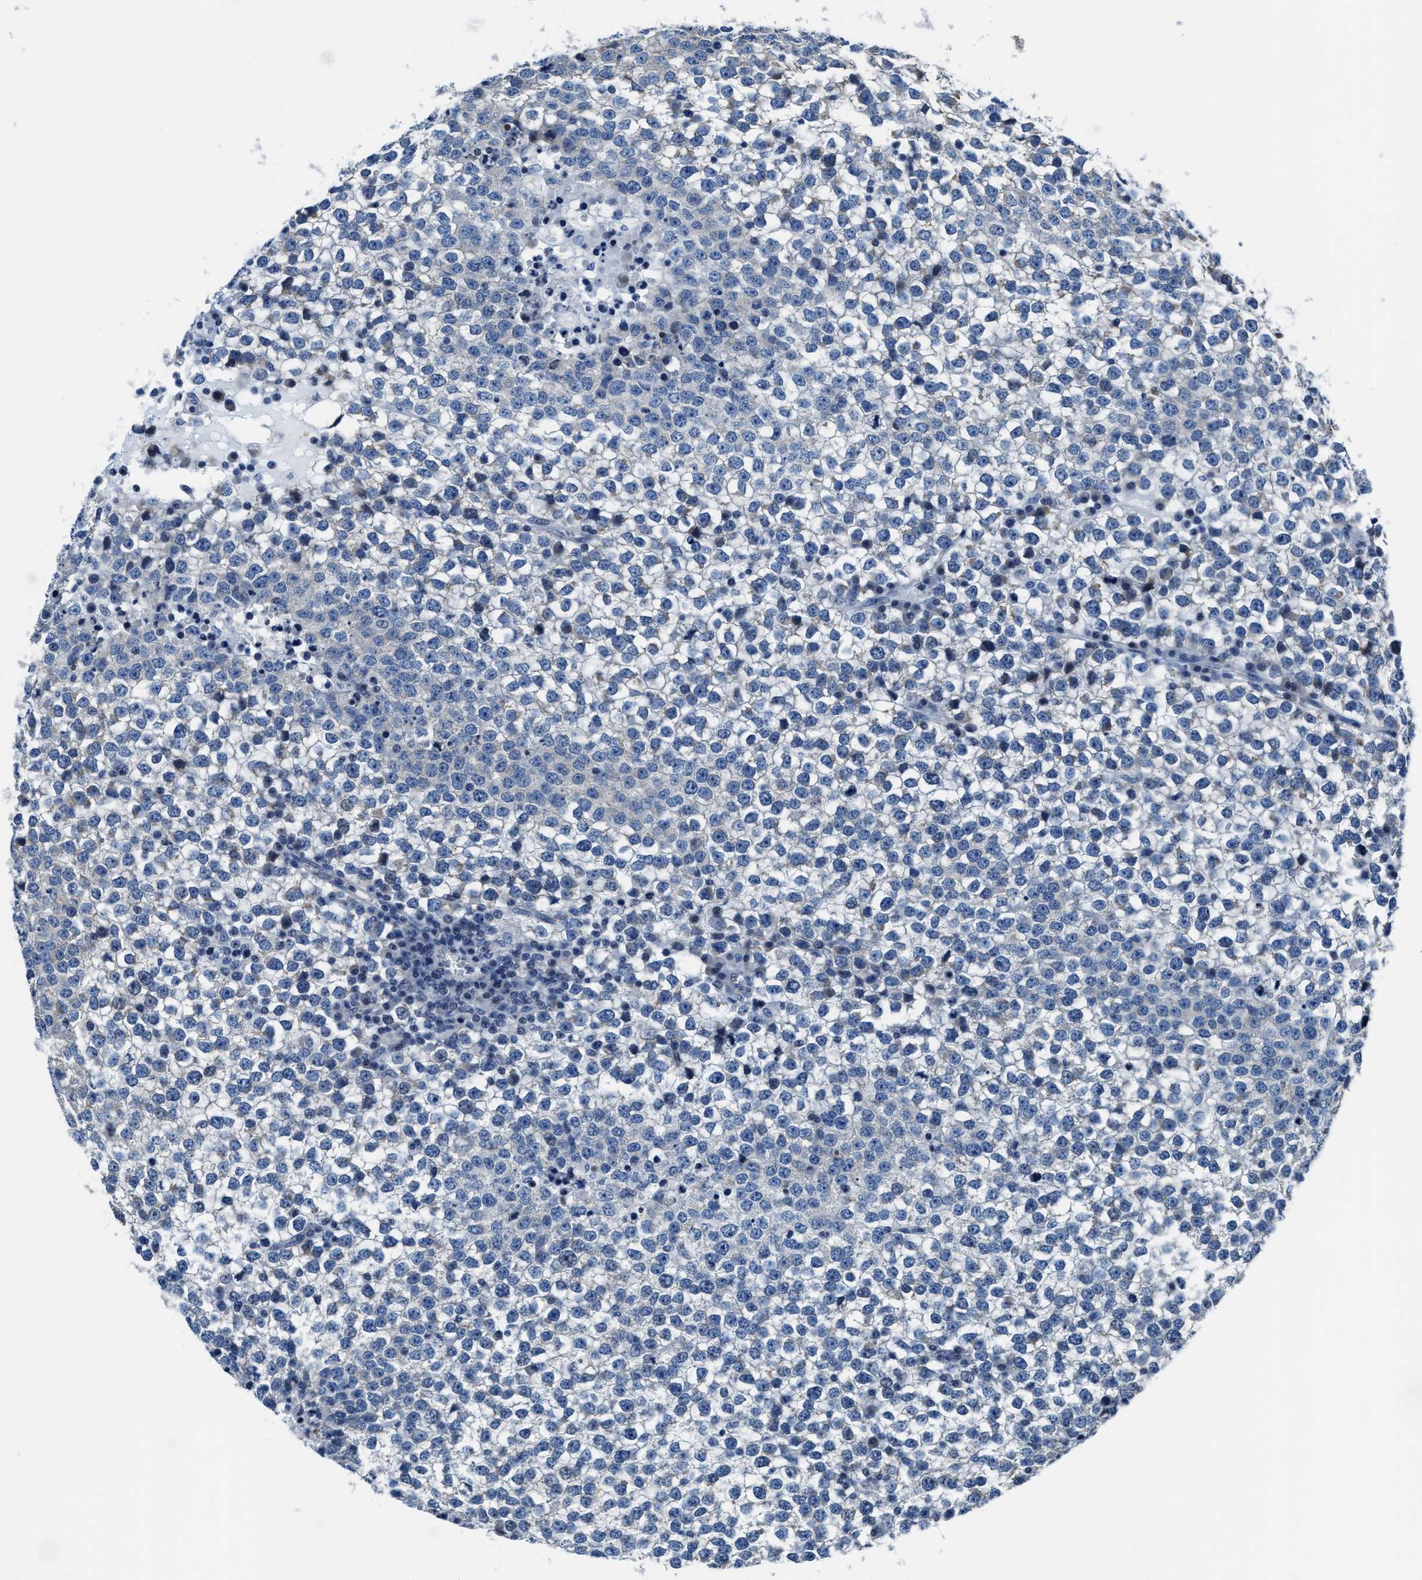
{"staining": {"intensity": "negative", "quantity": "none", "location": "none"}, "tissue": "testis cancer", "cell_type": "Tumor cells", "image_type": "cancer", "snomed": [{"axis": "morphology", "description": "Seminoma, NOS"}, {"axis": "topography", "description": "Testis"}], "caption": "An IHC histopathology image of testis cancer is shown. There is no staining in tumor cells of testis cancer.", "gene": "ASZ1", "patient": {"sex": "male", "age": 65}}